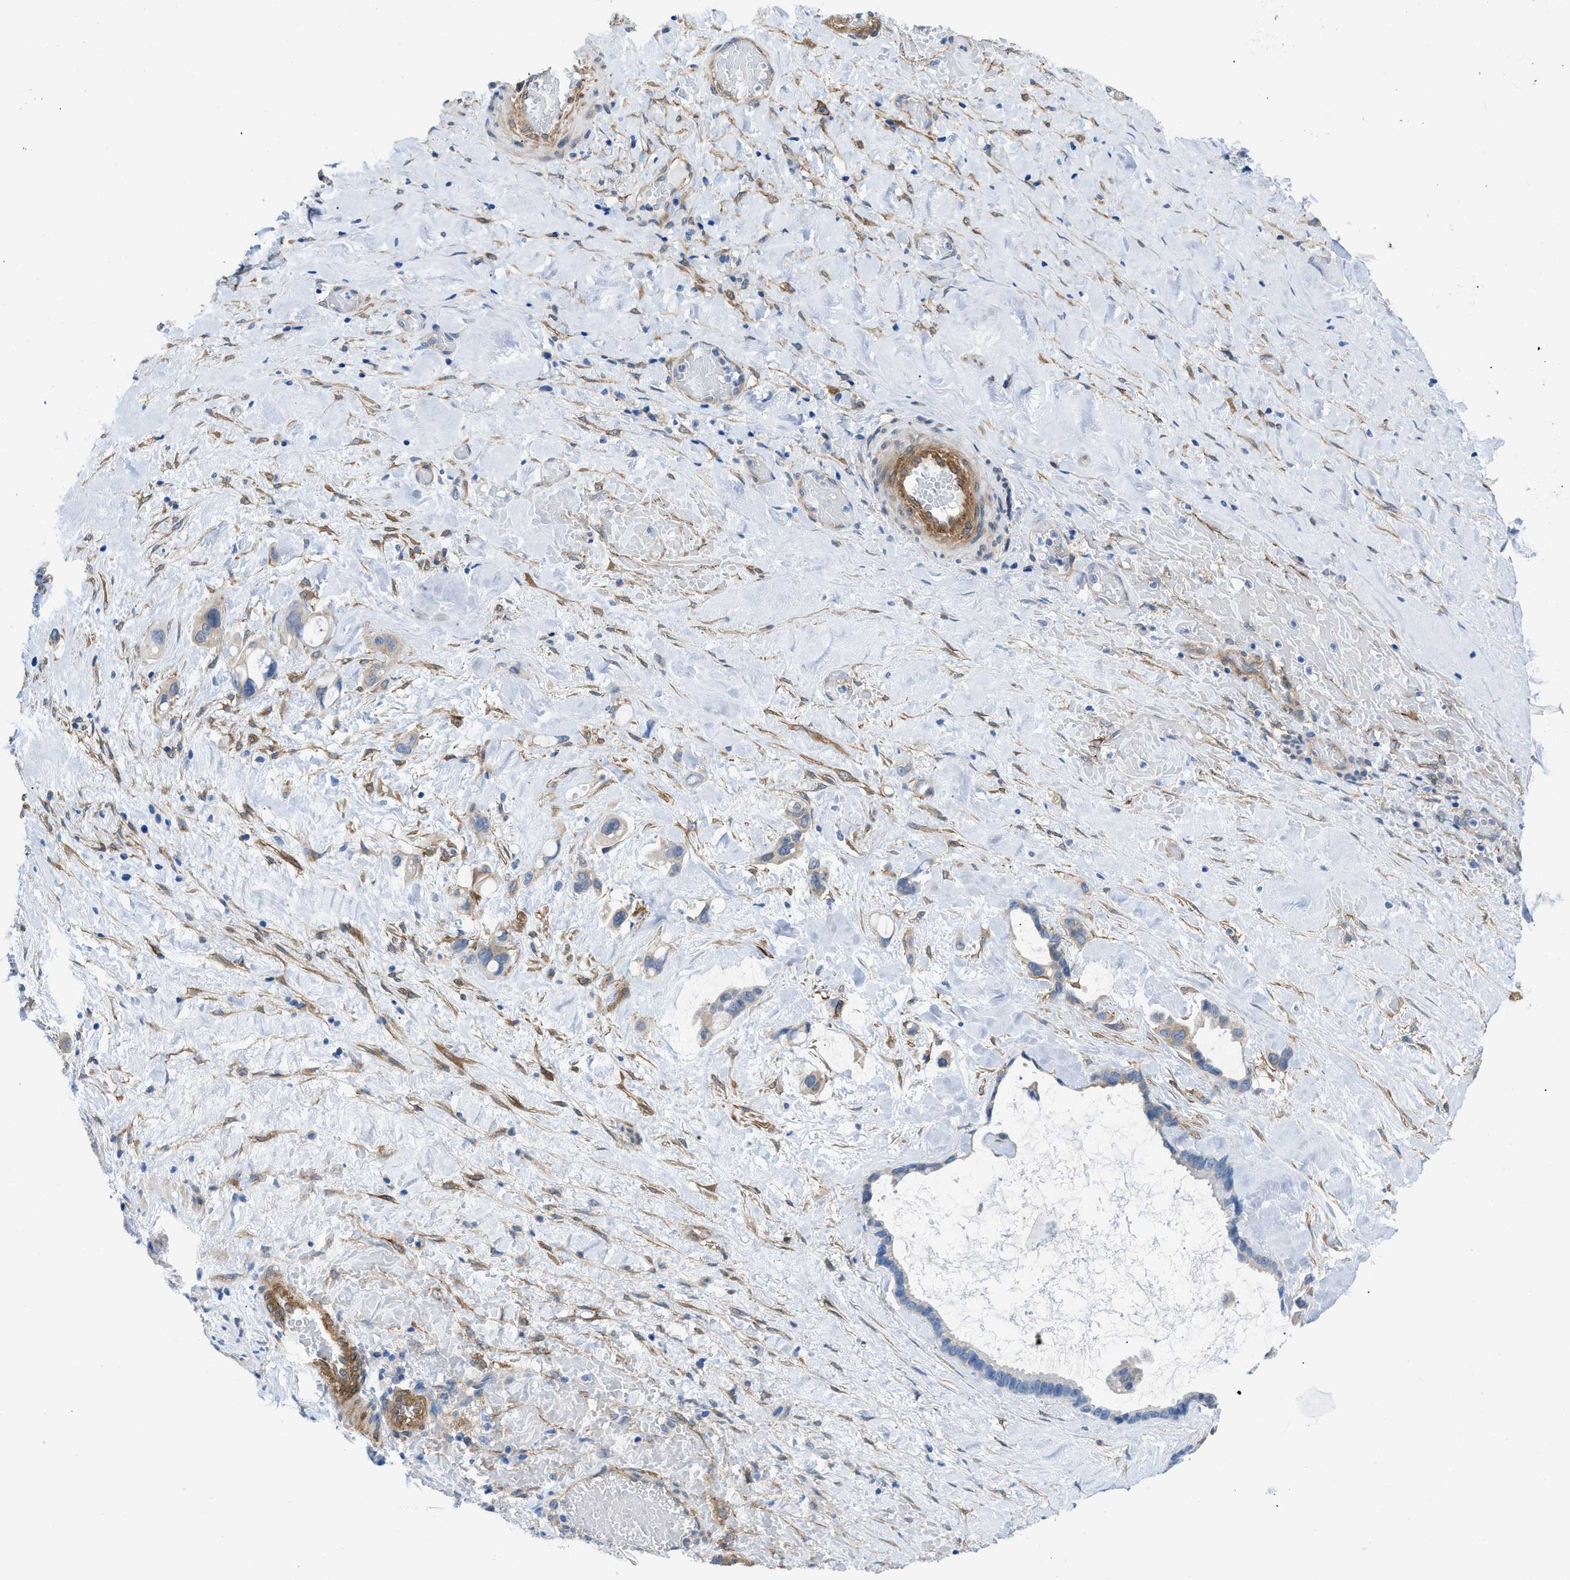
{"staining": {"intensity": "weak", "quantity": "25%-75%", "location": "cytoplasmic/membranous"}, "tissue": "liver cancer", "cell_type": "Tumor cells", "image_type": "cancer", "snomed": [{"axis": "morphology", "description": "Cholangiocarcinoma"}, {"axis": "topography", "description": "Liver"}], "caption": "Liver cholangiocarcinoma stained with immunohistochemistry demonstrates weak cytoplasmic/membranous expression in approximately 25%-75% of tumor cells.", "gene": "PDLIM5", "patient": {"sex": "female", "age": 65}}